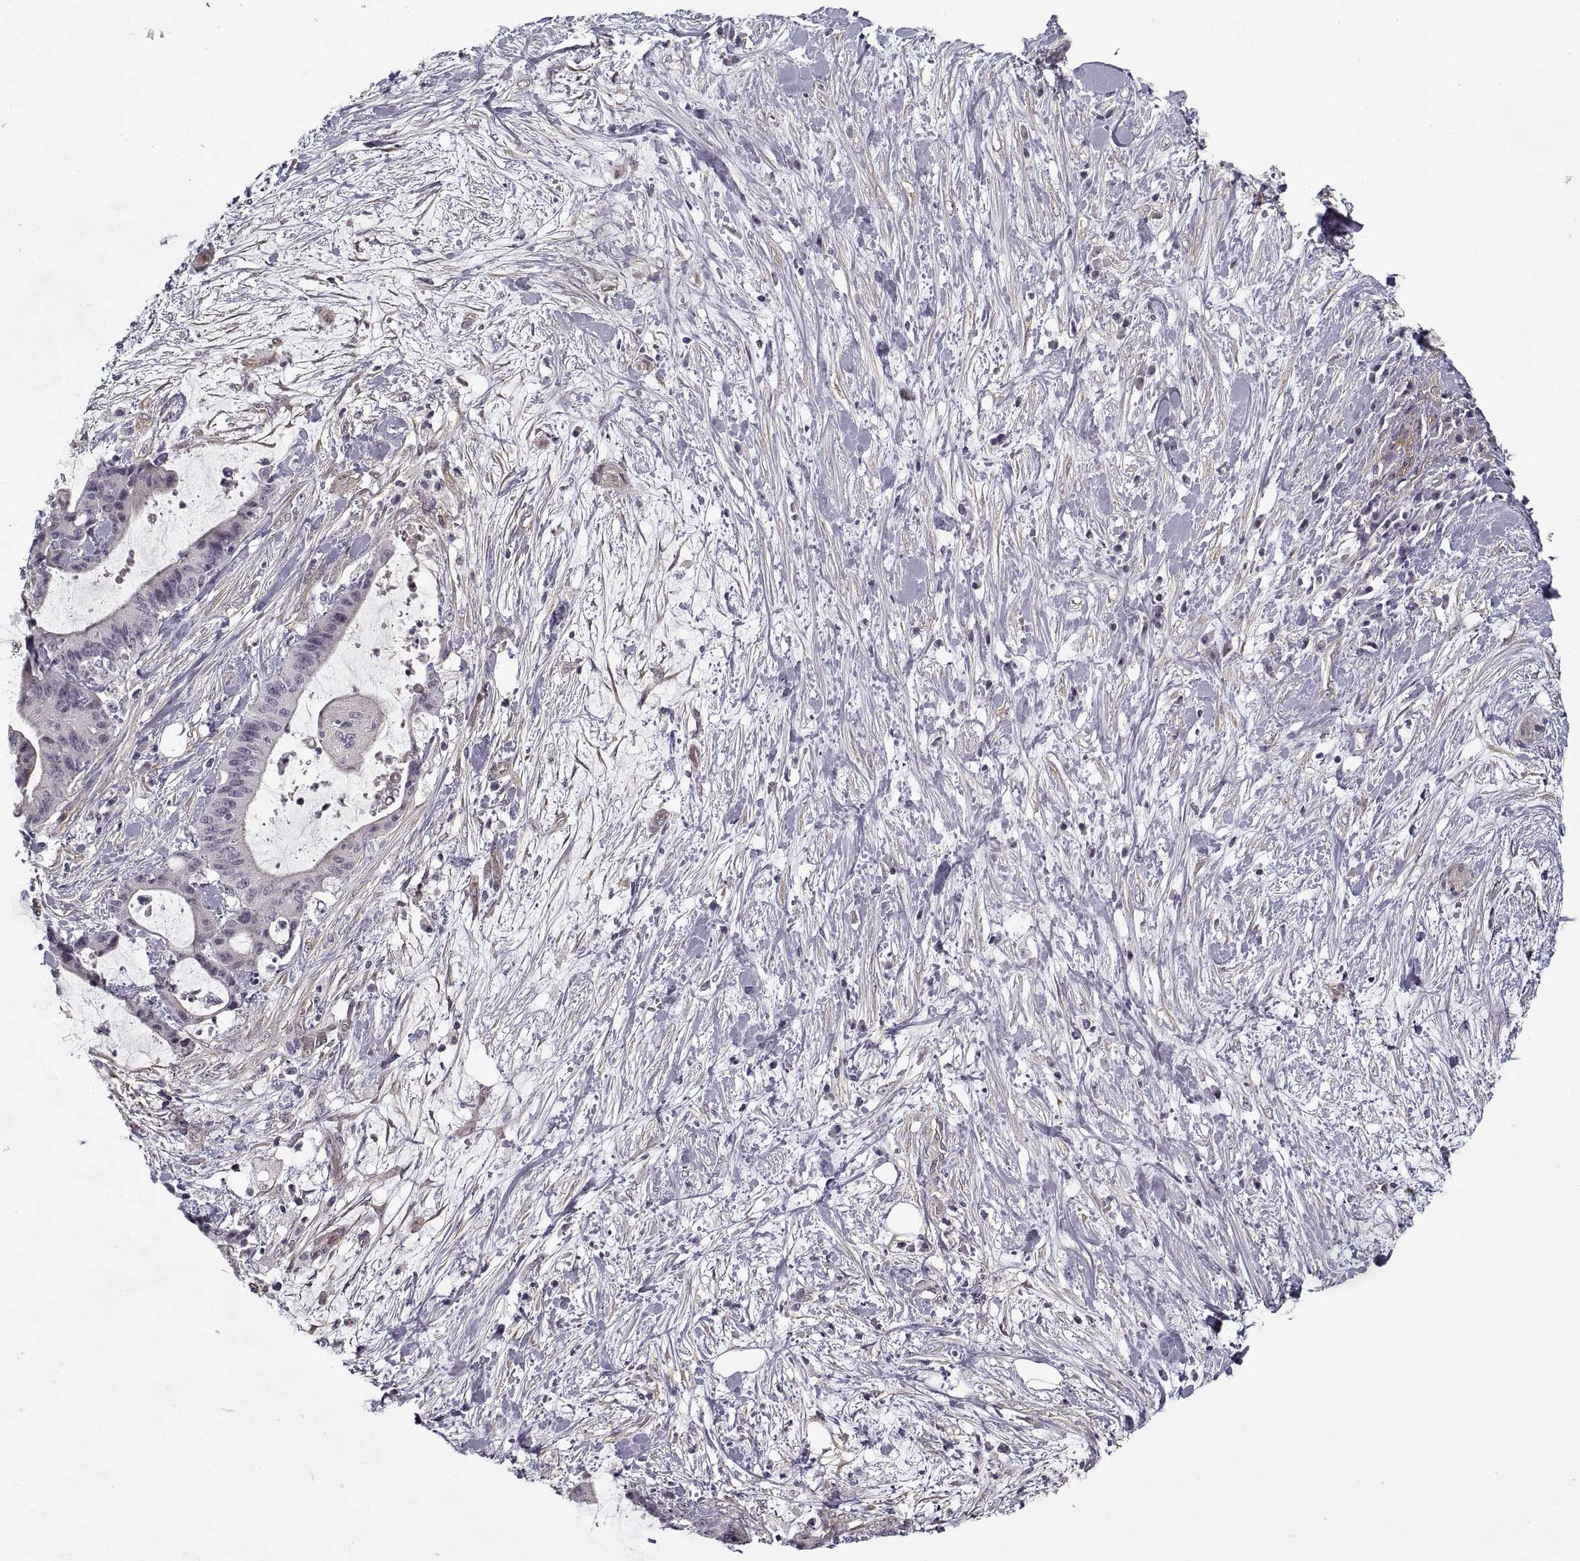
{"staining": {"intensity": "negative", "quantity": "none", "location": "none"}, "tissue": "liver cancer", "cell_type": "Tumor cells", "image_type": "cancer", "snomed": [{"axis": "morphology", "description": "Cholangiocarcinoma"}, {"axis": "topography", "description": "Liver"}], "caption": "High power microscopy image of an immunohistochemistry histopathology image of liver cancer (cholangiocarcinoma), revealing no significant staining in tumor cells. Nuclei are stained in blue.", "gene": "LAMB2", "patient": {"sex": "female", "age": 73}}